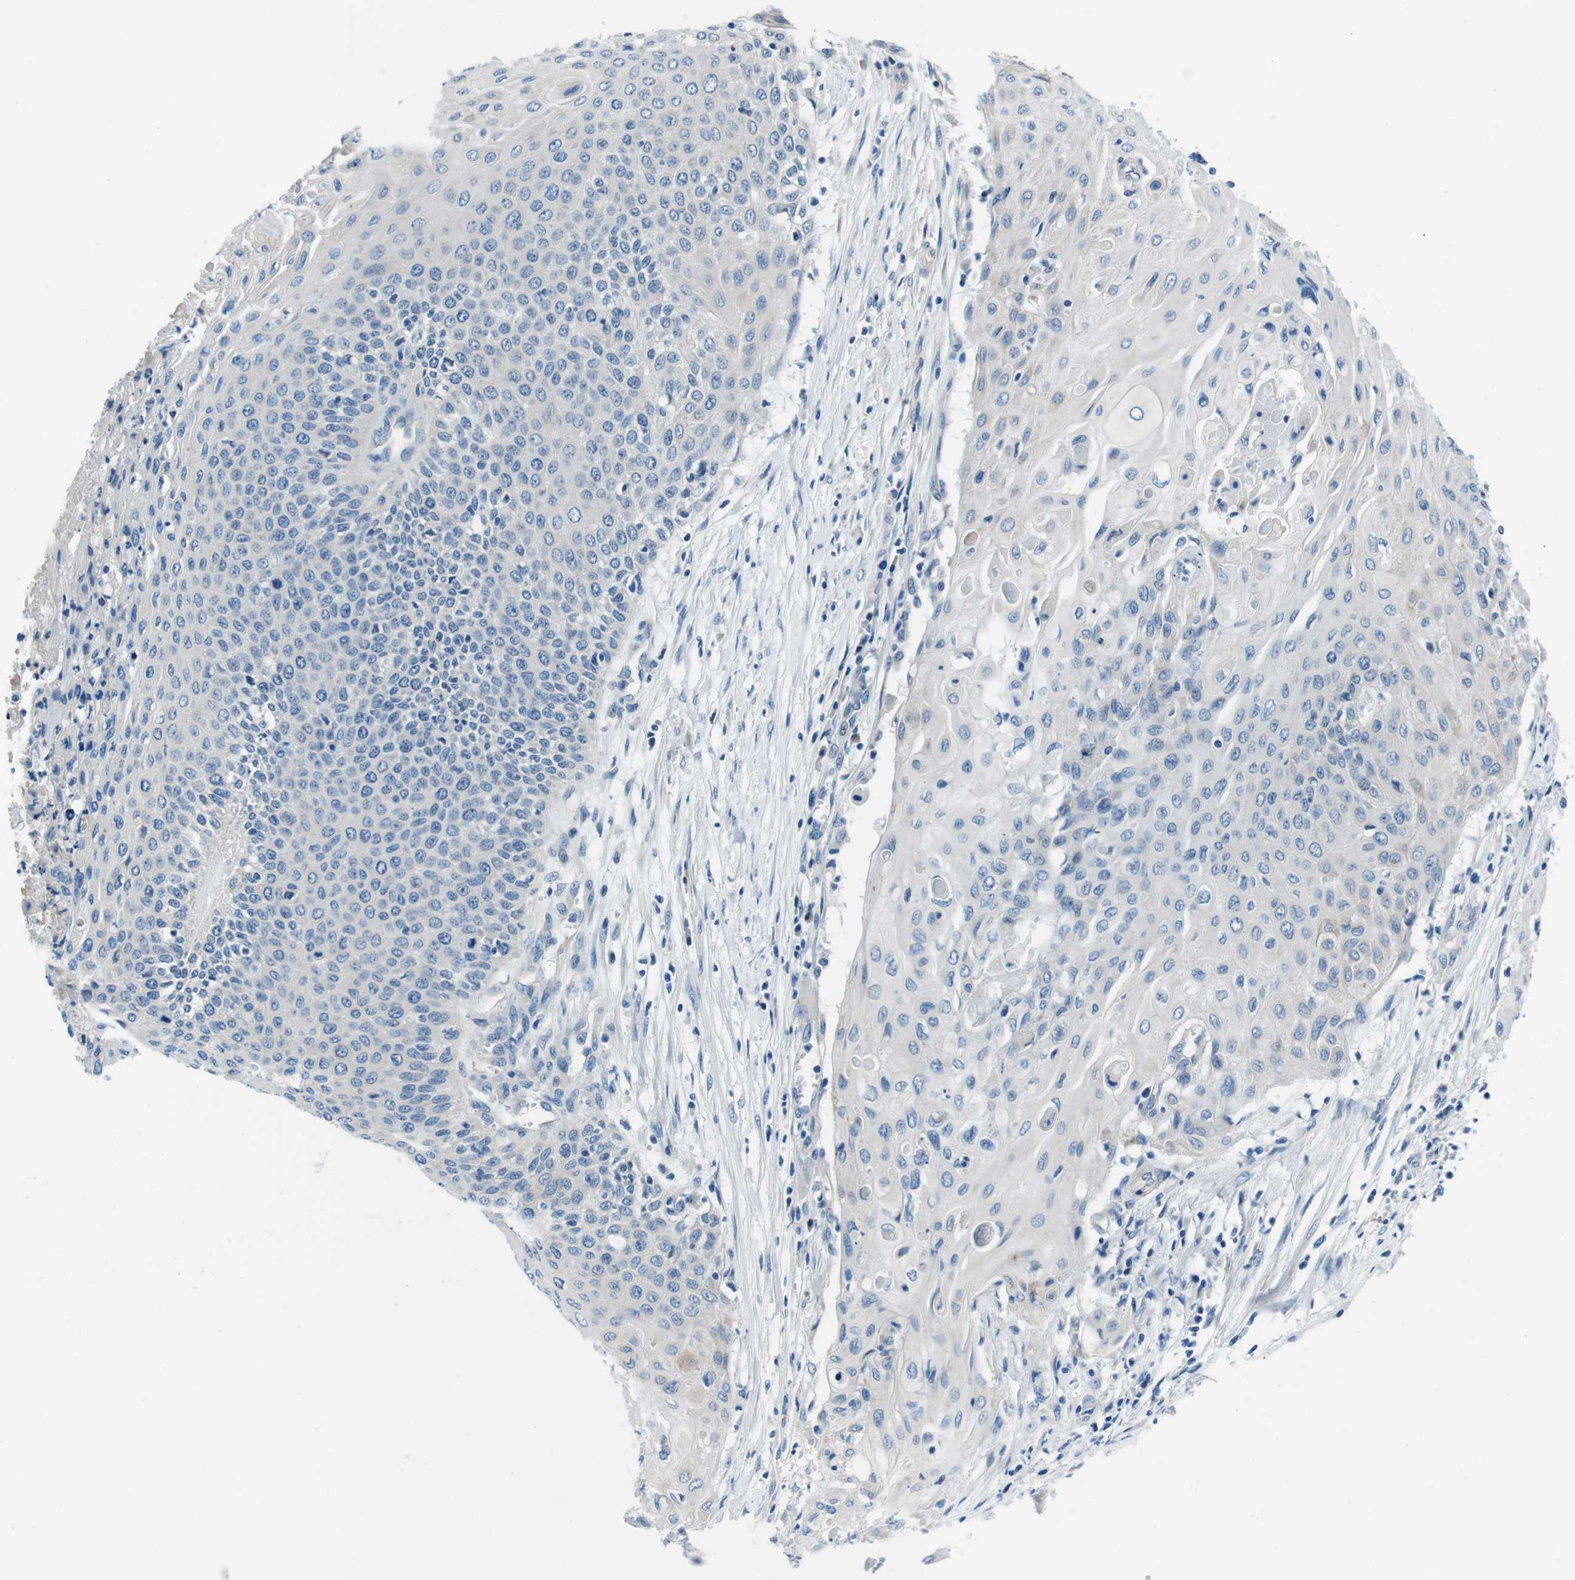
{"staining": {"intensity": "negative", "quantity": "none", "location": "none"}, "tissue": "cervical cancer", "cell_type": "Tumor cells", "image_type": "cancer", "snomed": [{"axis": "morphology", "description": "Squamous cell carcinoma, NOS"}, {"axis": "topography", "description": "Cervix"}], "caption": "There is no significant staining in tumor cells of cervical cancer.", "gene": "CASQ1", "patient": {"sex": "female", "age": 39}}